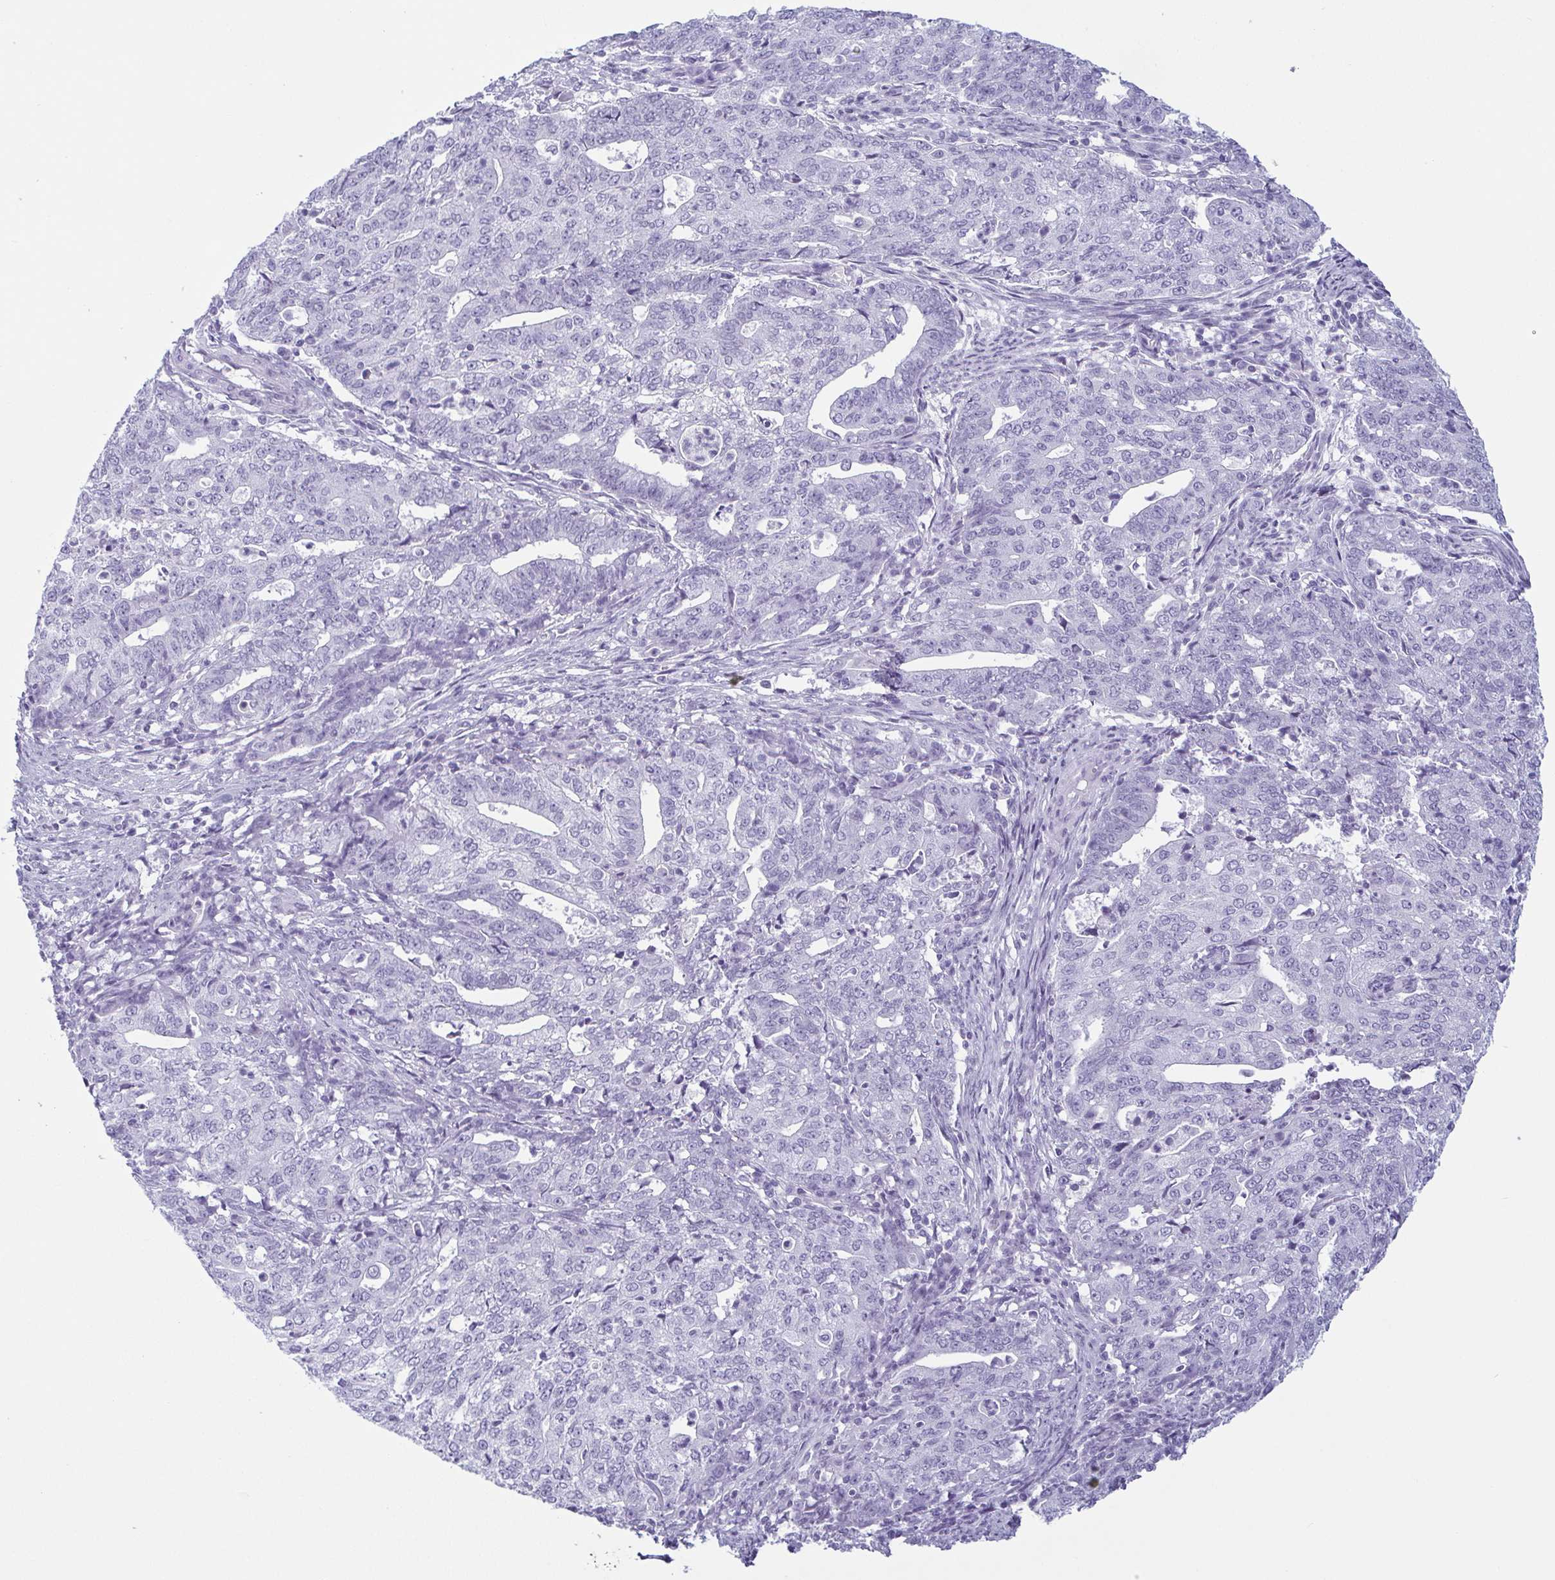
{"staining": {"intensity": "negative", "quantity": "none", "location": "none"}, "tissue": "endometrial cancer", "cell_type": "Tumor cells", "image_type": "cancer", "snomed": [{"axis": "morphology", "description": "Adenocarcinoma, NOS"}, {"axis": "topography", "description": "Endometrium"}], "caption": "A high-resolution image shows IHC staining of endometrial cancer, which shows no significant positivity in tumor cells.", "gene": "KRT78", "patient": {"sex": "female", "age": 82}}